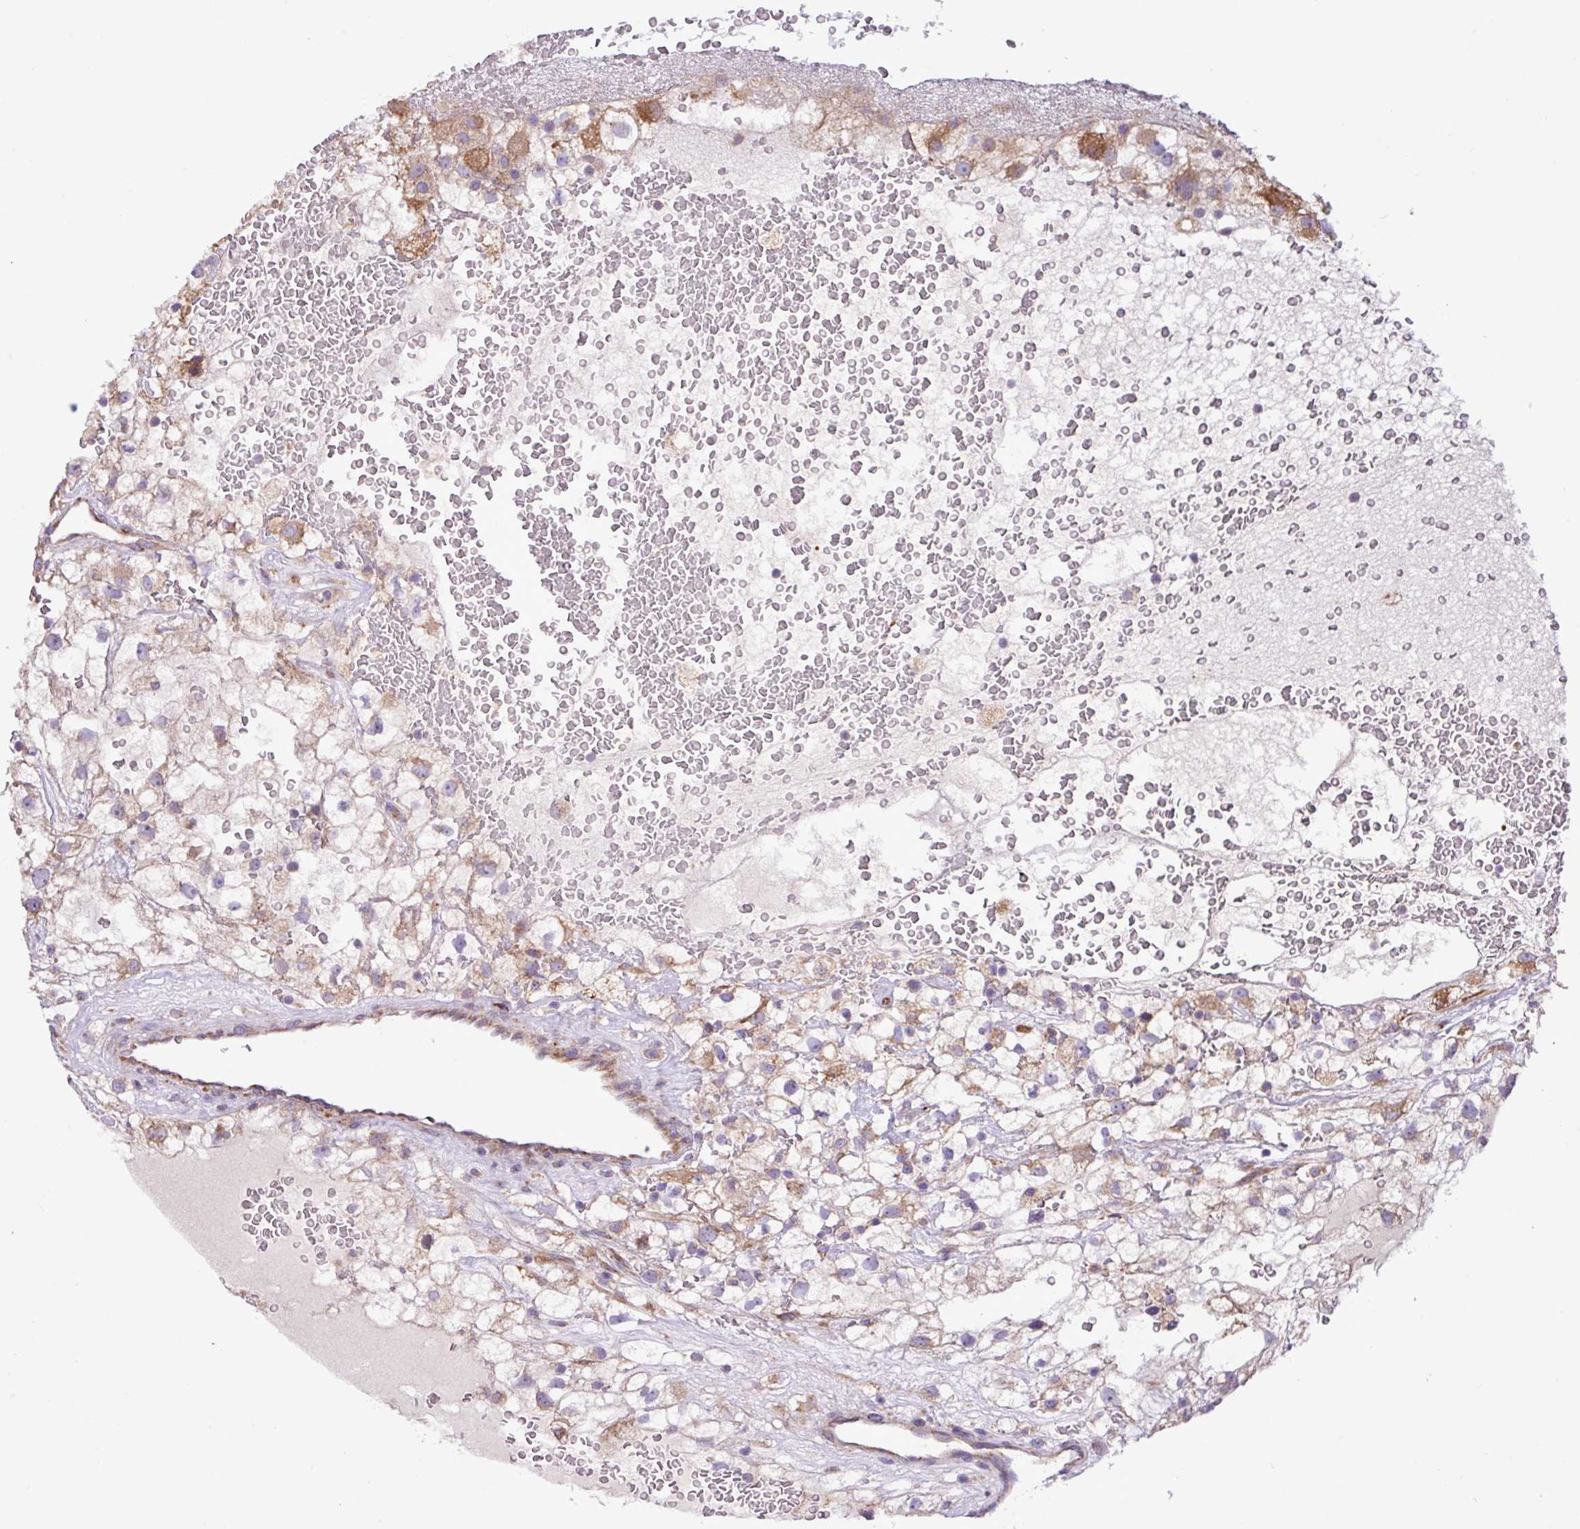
{"staining": {"intensity": "weak", "quantity": "25%-75%", "location": "cytoplasmic/membranous"}, "tissue": "renal cancer", "cell_type": "Tumor cells", "image_type": "cancer", "snomed": [{"axis": "morphology", "description": "Adenocarcinoma, NOS"}, {"axis": "topography", "description": "Kidney"}], "caption": "Renal cancer (adenocarcinoma) tissue demonstrates weak cytoplasmic/membranous positivity in about 25%-75% of tumor cells, visualized by immunohistochemistry. (DAB IHC with brightfield microscopy, high magnification).", "gene": "MEGF6", "patient": {"sex": "male", "age": 59}}